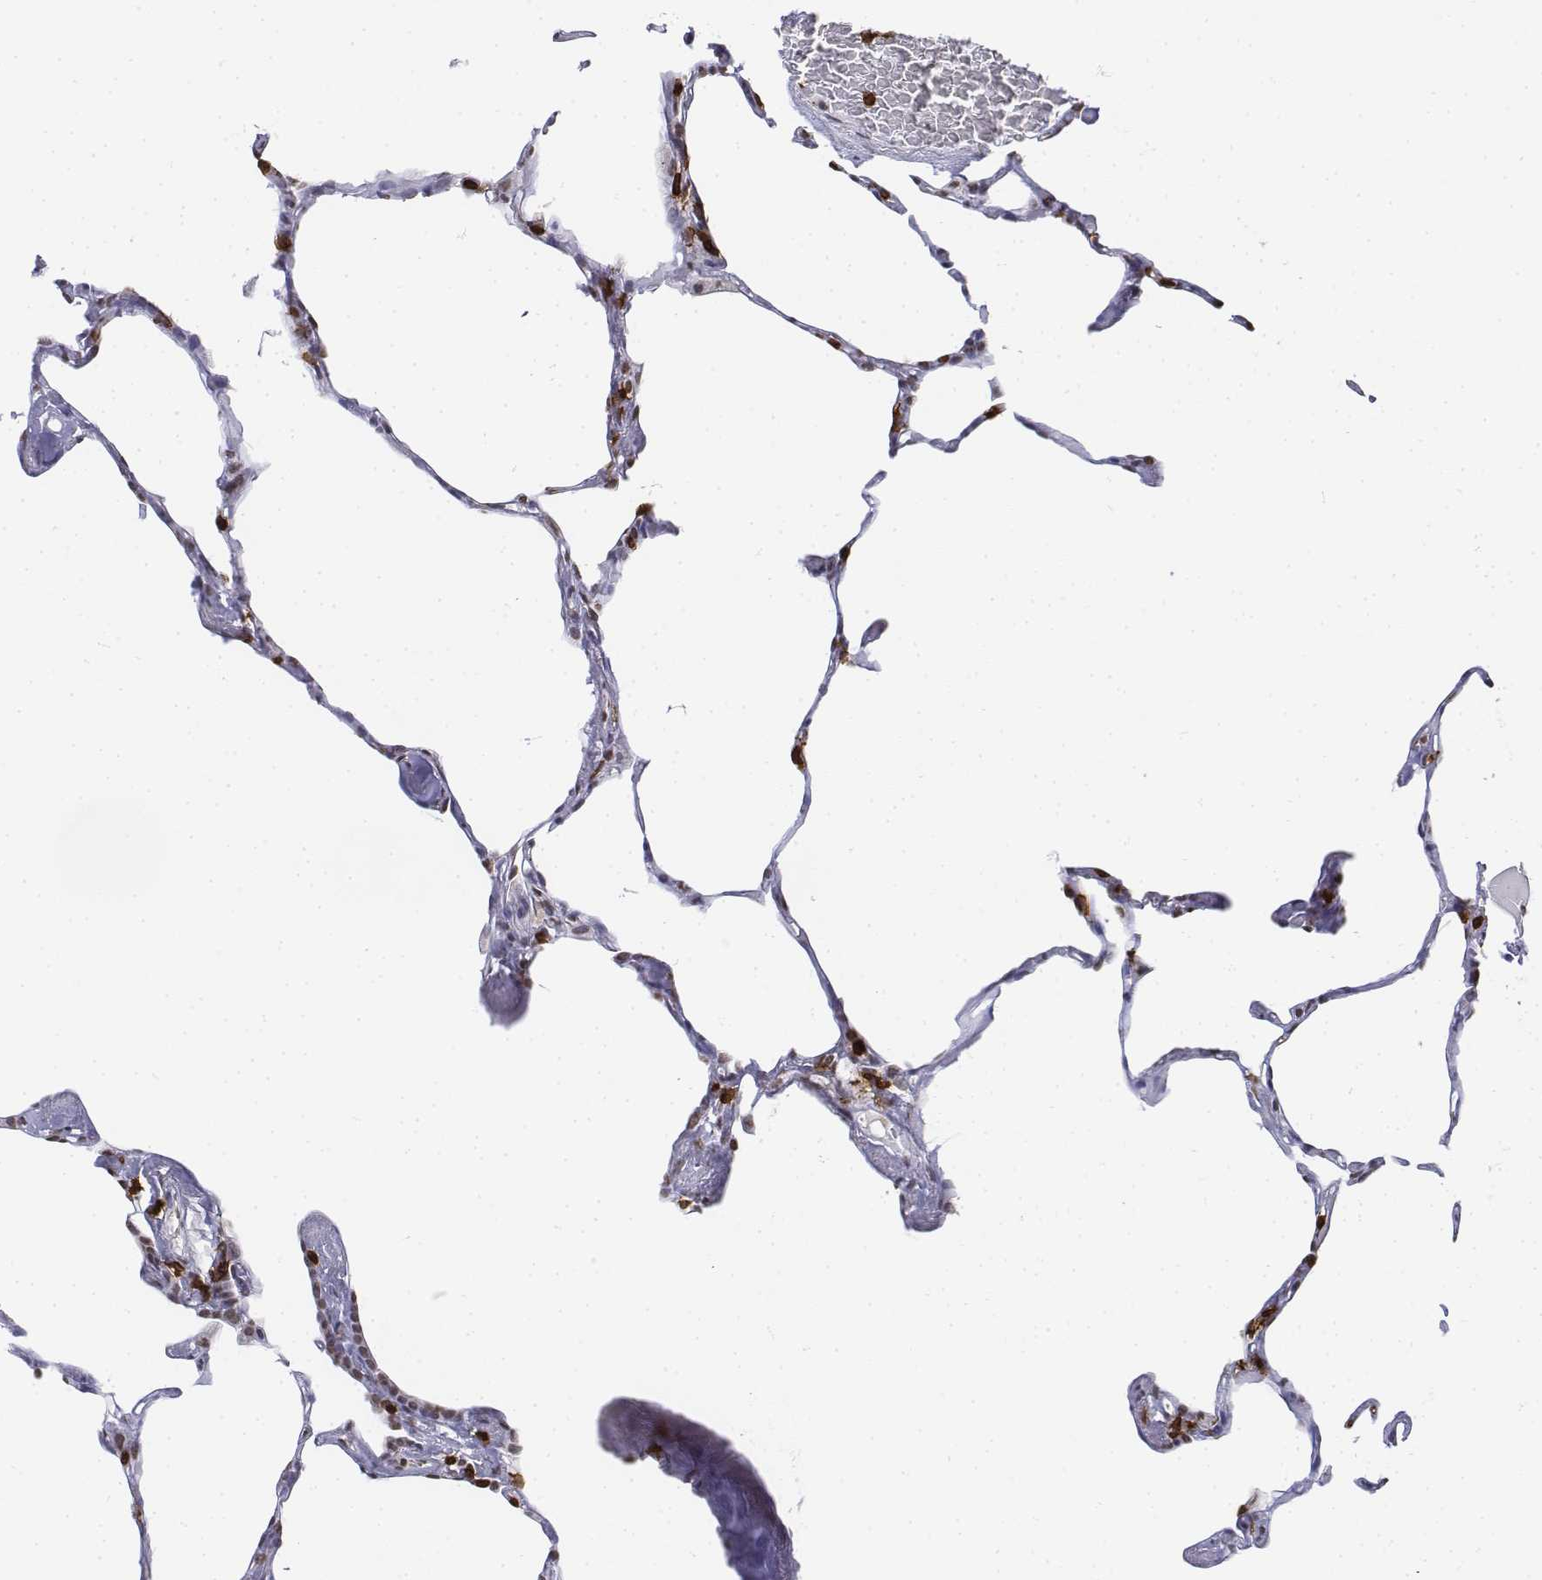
{"staining": {"intensity": "negative", "quantity": "none", "location": "none"}, "tissue": "lung", "cell_type": "Alveolar cells", "image_type": "normal", "snomed": [{"axis": "morphology", "description": "Normal tissue, NOS"}, {"axis": "topography", "description": "Lung"}], "caption": "Immunohistochemical staining of normal lung exhibits no significant positivity in alveolar cells. The staining was performed using DAB (3,3'-diaminobenzidine) to visualize the protein expression in brown, while the nuclei were stained in blue with hematoxylin (Magnification: 20x).", "gene": "CD3E", "patient": {"sex": "male", "age": 65}}